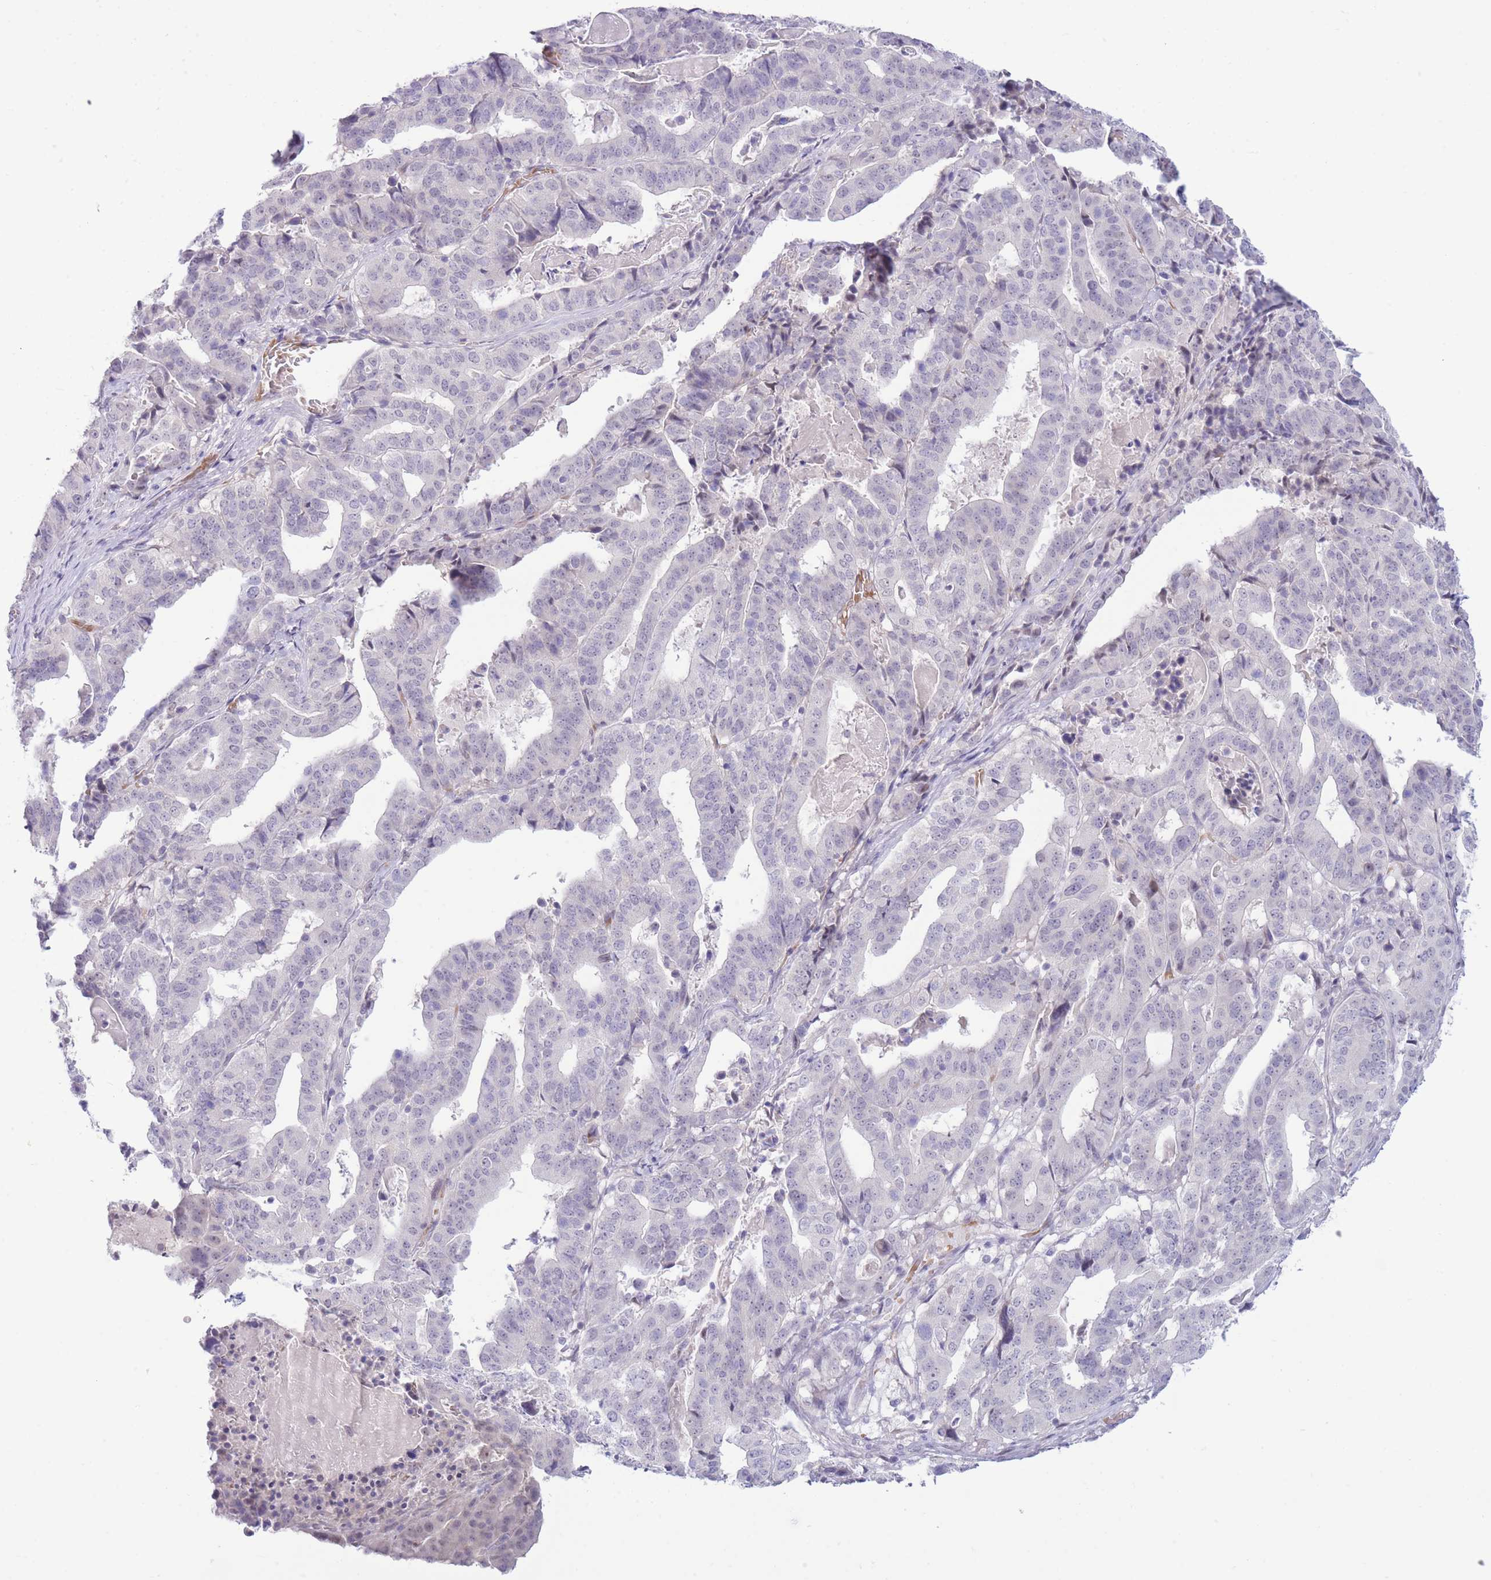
{"staining": {"intensity": "negative", "quantity": "none", "location": "none"}, "tissue": "stomach cancer", "cell_type": "Tumor cells", "image_type": "cancer", "snomed": [{"axis": "morphology", "description": "Adenocarcinoma, NOS"}, {"axis": "topography", "description": "Stomach"}], "caption": "Stomach adenocarcinoma stained for a protein using IHC exhibits no staining tumor cells.", "gene": "FBXO46", "patient": {"sex": "male", "age": 48}}